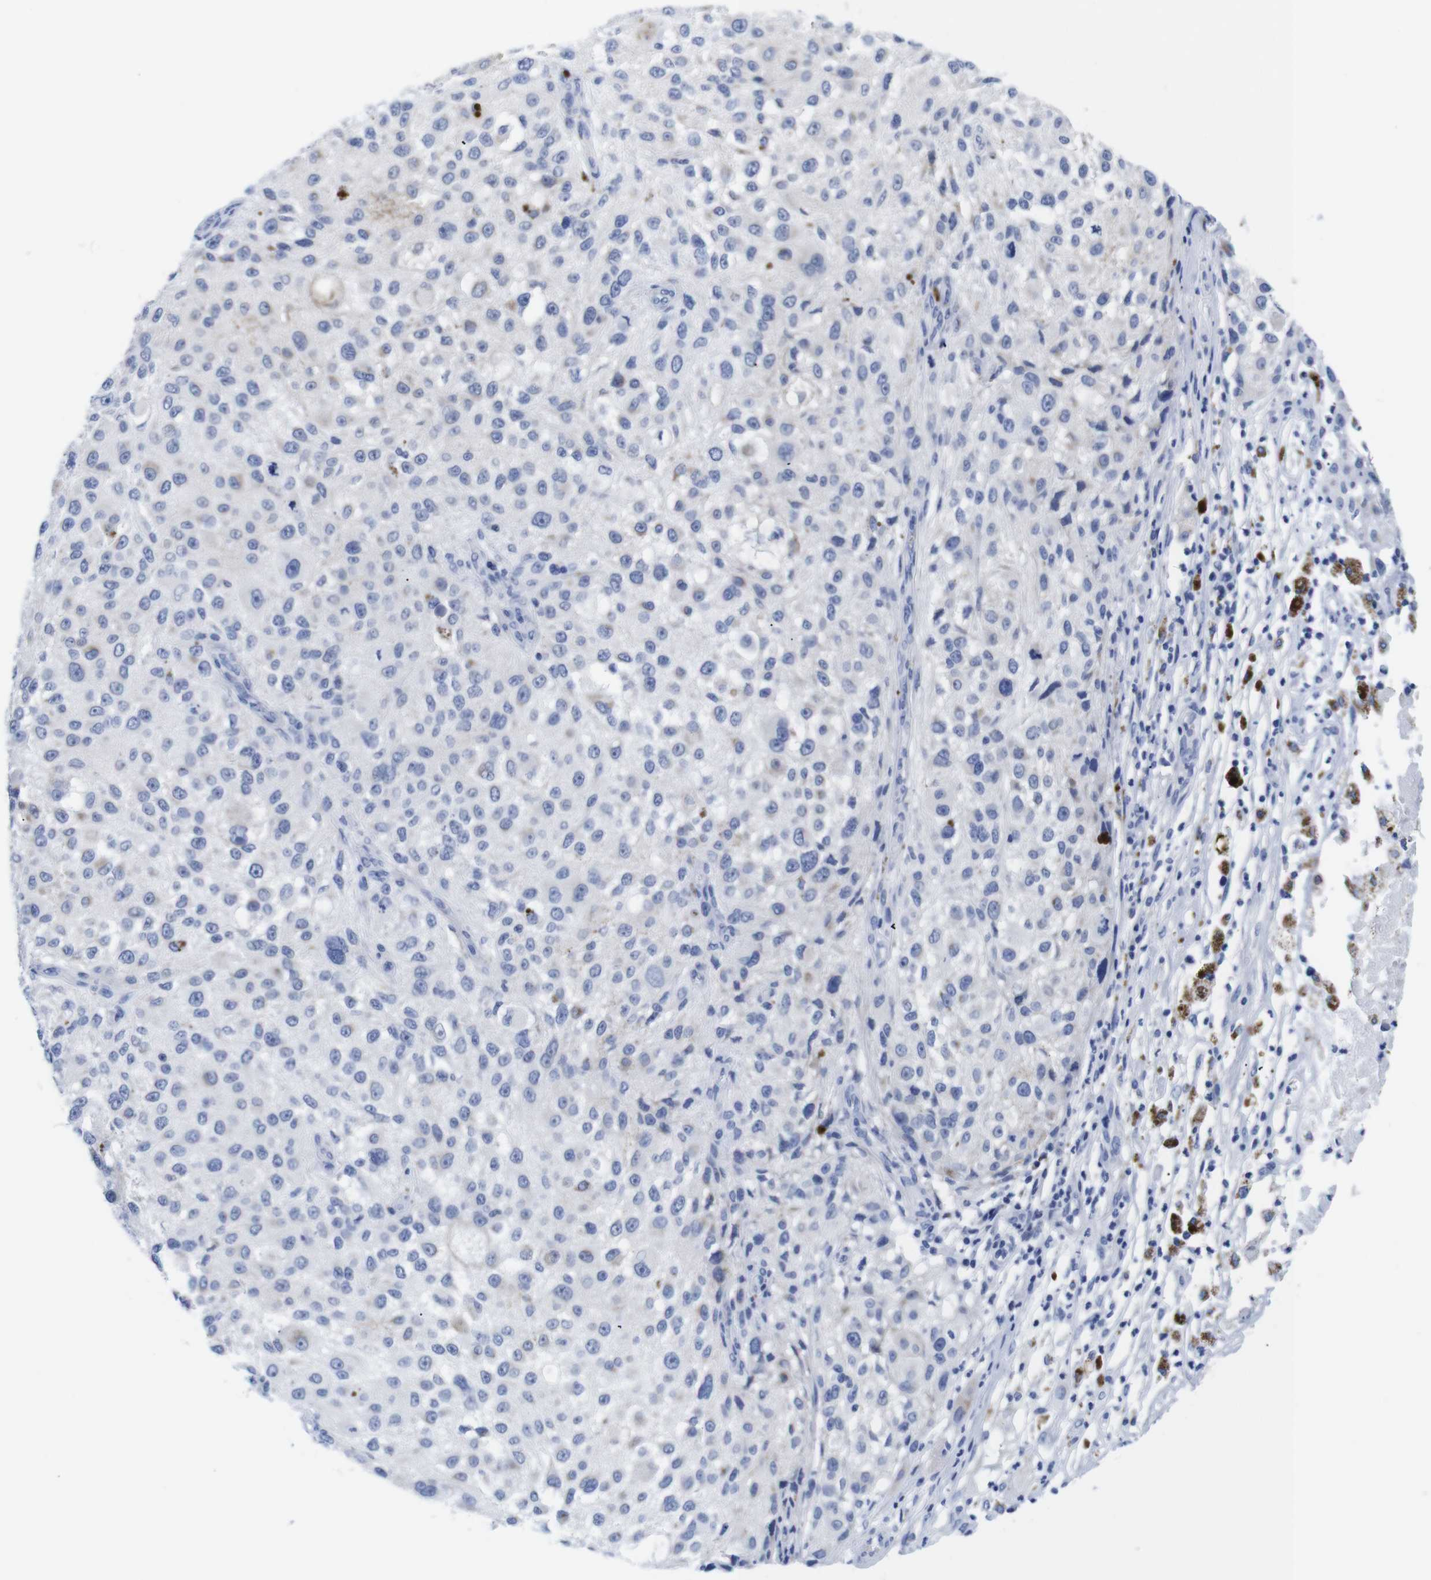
{"staining": {"intensity": "negative", "quantity": "none", "location": "none"}, "tissue": "melanoma", "cell_type": "Tumor cells", "image_type": "cancer", "snomed": [{"axis": "morphology", "description": "Necrosis, NOS"}, {"axis": "morphology", "description": "Malignant melanoma, NOS"}, {"axis": "topography", "description": "Skin"}], "caption": "Malignant melanoma was stained to show a protein in brown. There is no significant expression in tumor cells.", "gene": "LRRC55", "patient": {"sex": "female", "age": 87}}